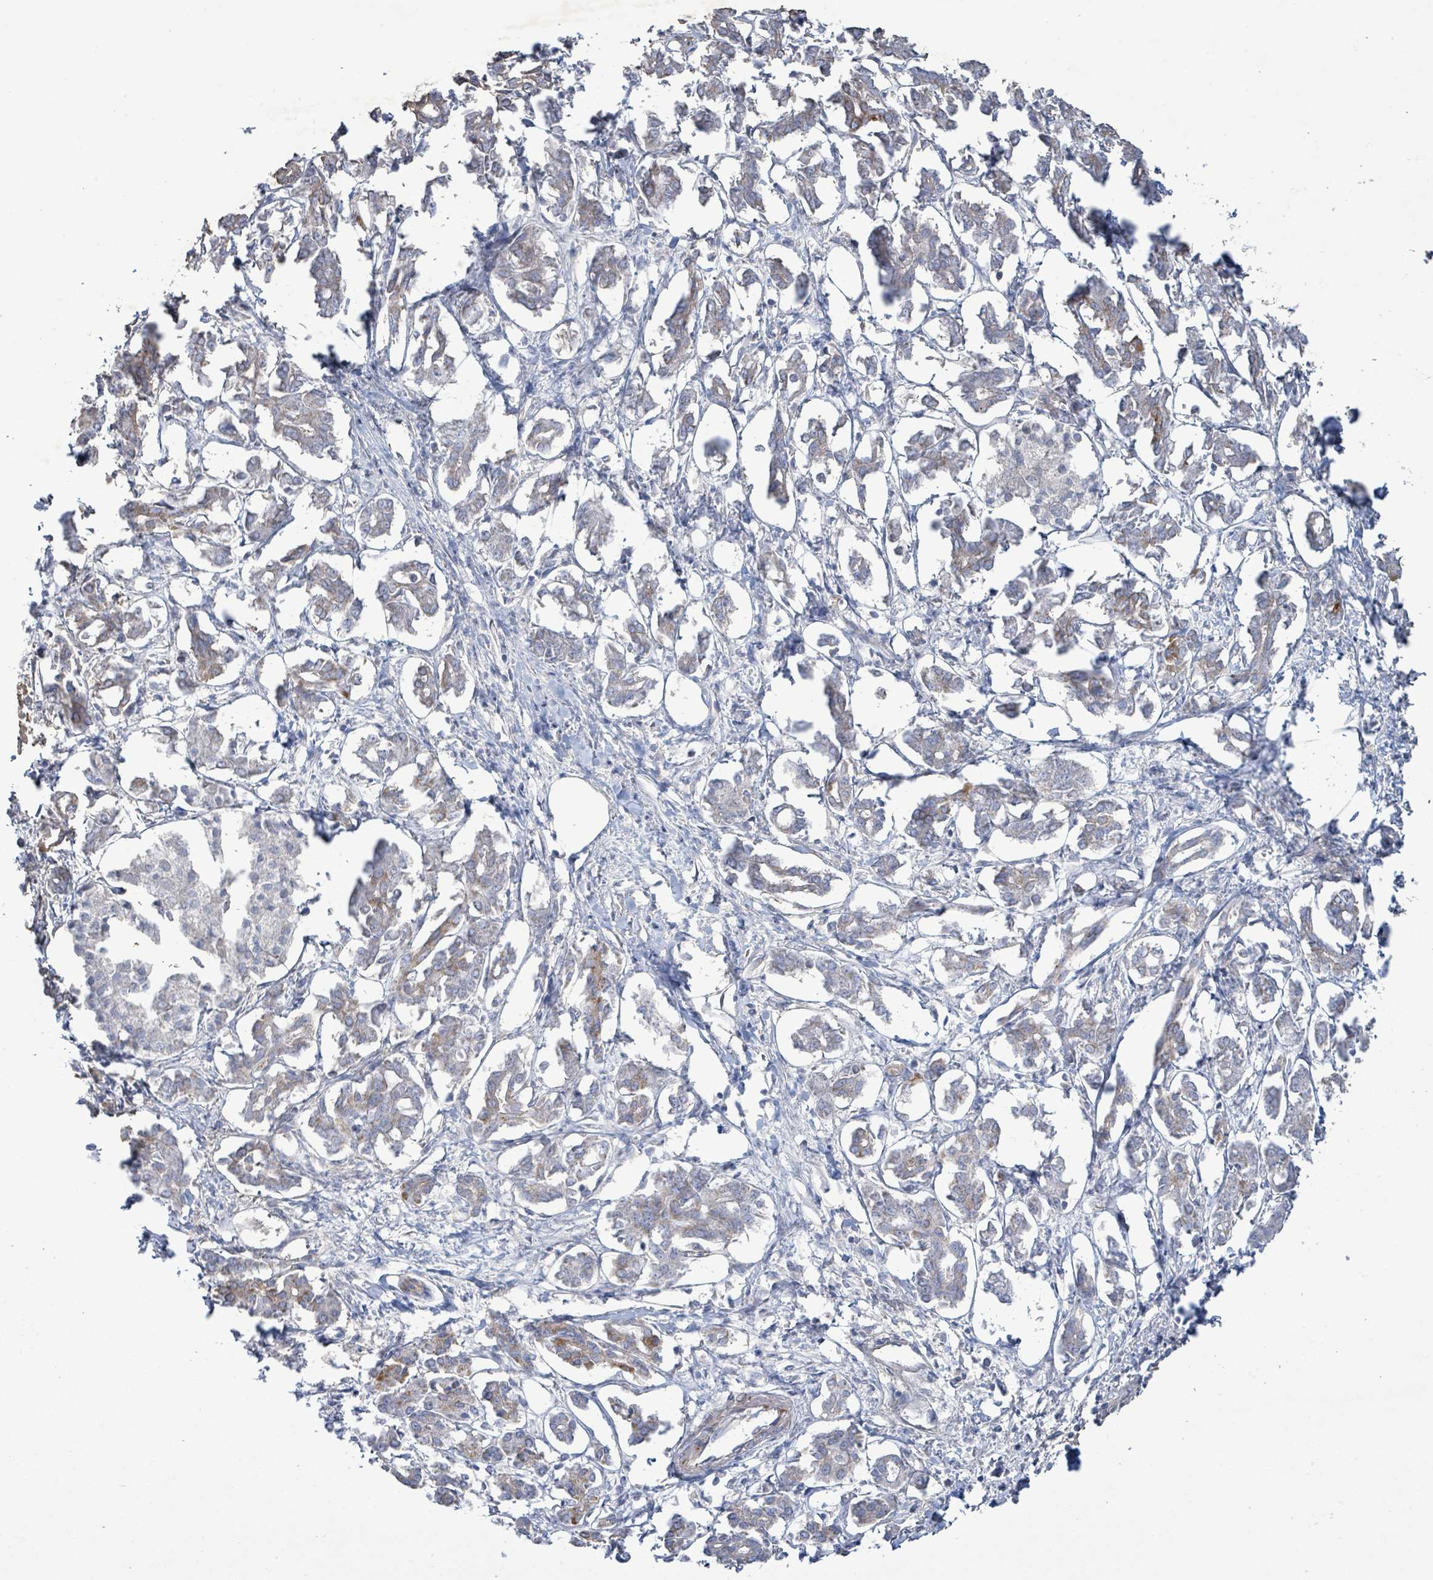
{"staining": {"intensity": "weak", "quantity": "25%-75%", "location": "cytoplasmic/membranous"}, "tissue": "pancreatic cancer", "cell_type": "Tumor cells", "image_type": "cancer", "snomed": [{"axis": "morphology", "description": "Adenocarcinoma, NOS"}, {"axis": "topography", "description": "Pancreas"}], "caption": "Human pancreatic cancer stained with a brown dye reveals weak cytoplasmic/membranous positive positivity in about 25%-75% of tumor cells.", "gene": "ALG12", "patient": {"sex": "male", "age": 61}}